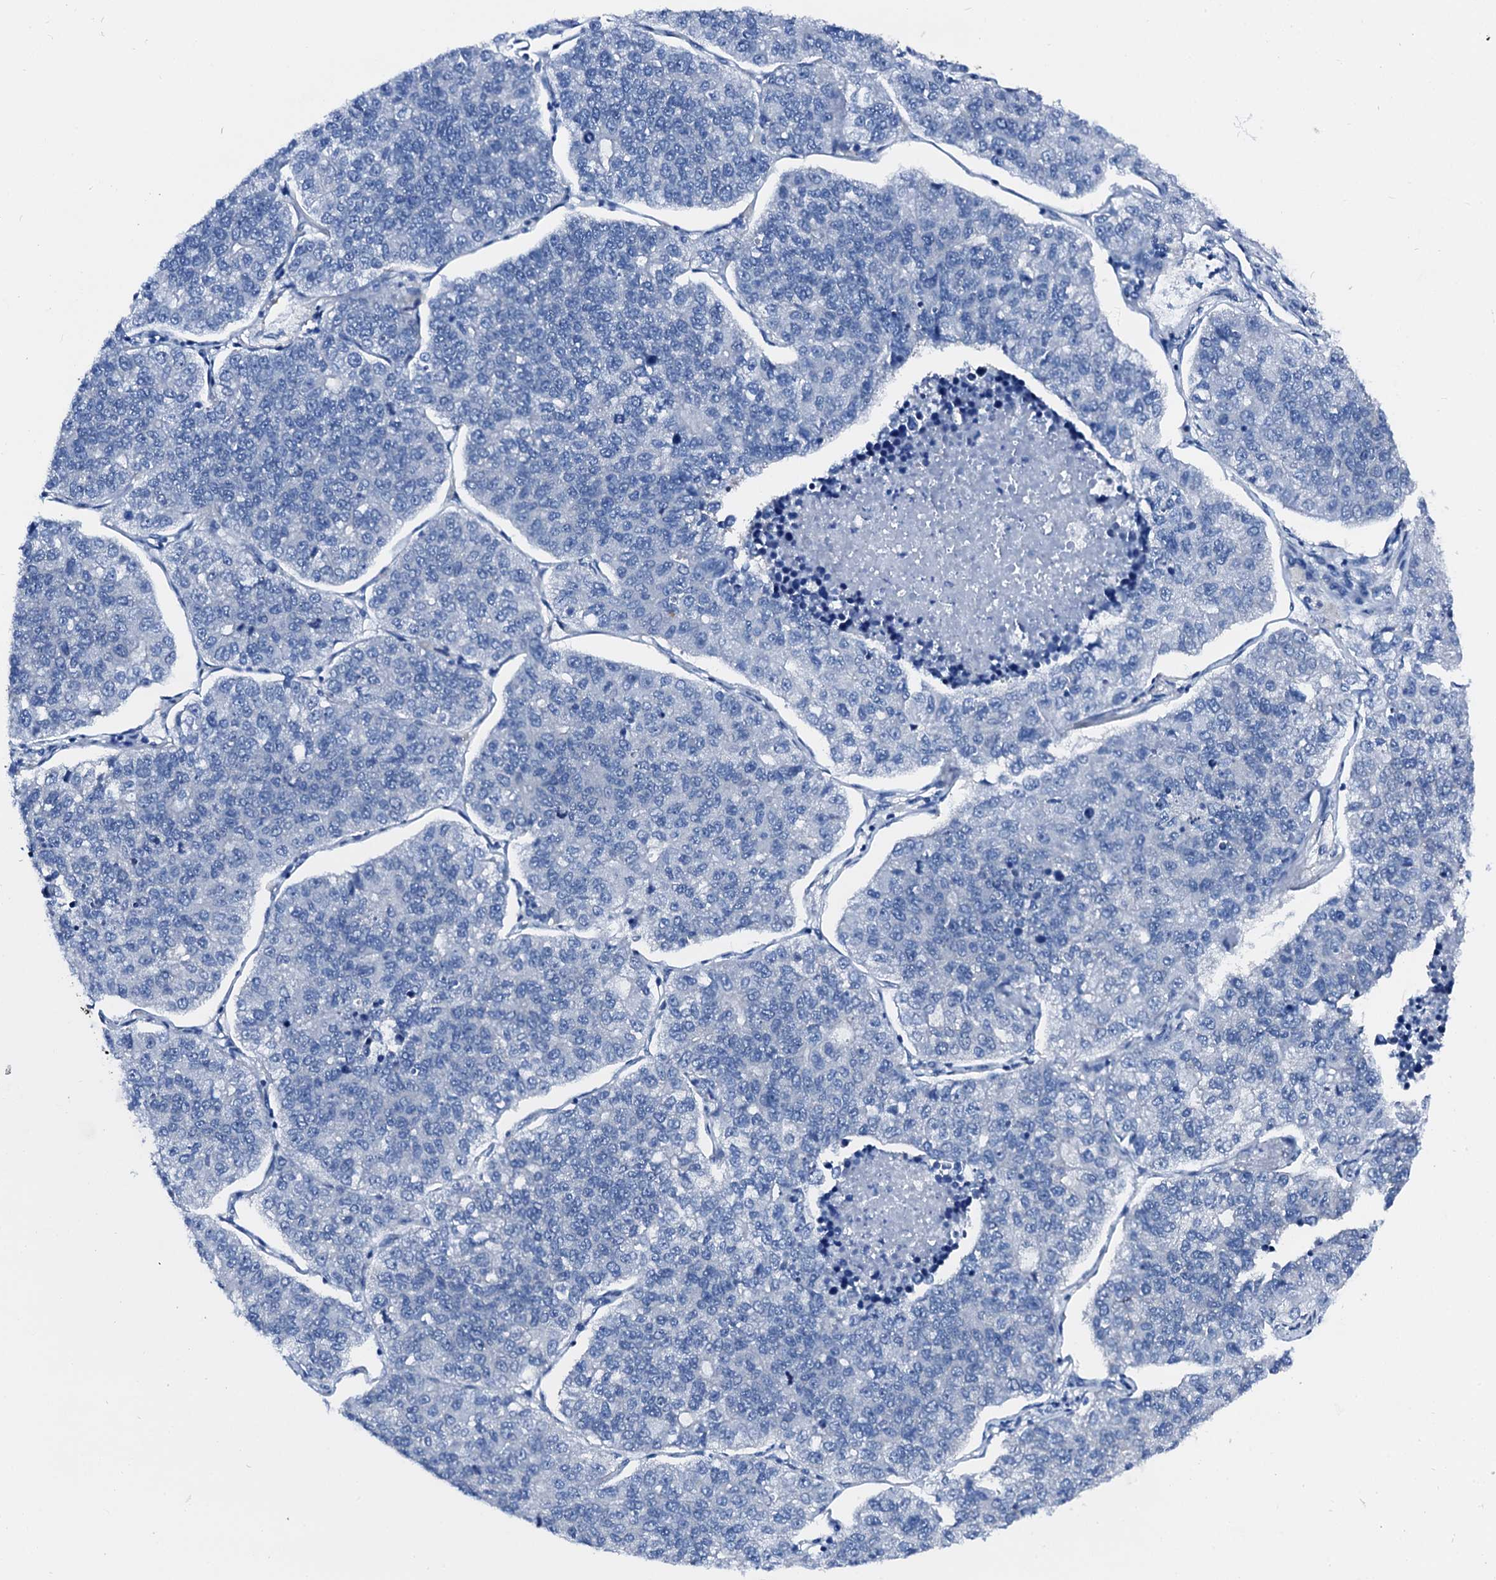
{"staining": {"intensity": "negative", "quantity": "none", "location": "none"}, "tissue": "lung cancer", "cell_type": "Tumor cells", "image_type": "cancer", "snomed": [{"axis": "morphology", "description": "Adenocarcinoma, NOS"}, {"axis": "topography", "description": "Lung"}], "caption": "Micrograph shows no significant protein positivity in tumor cells of lung cancer.", "gene": "CSN2", "patient": {"sex": "male", "age": 49}}